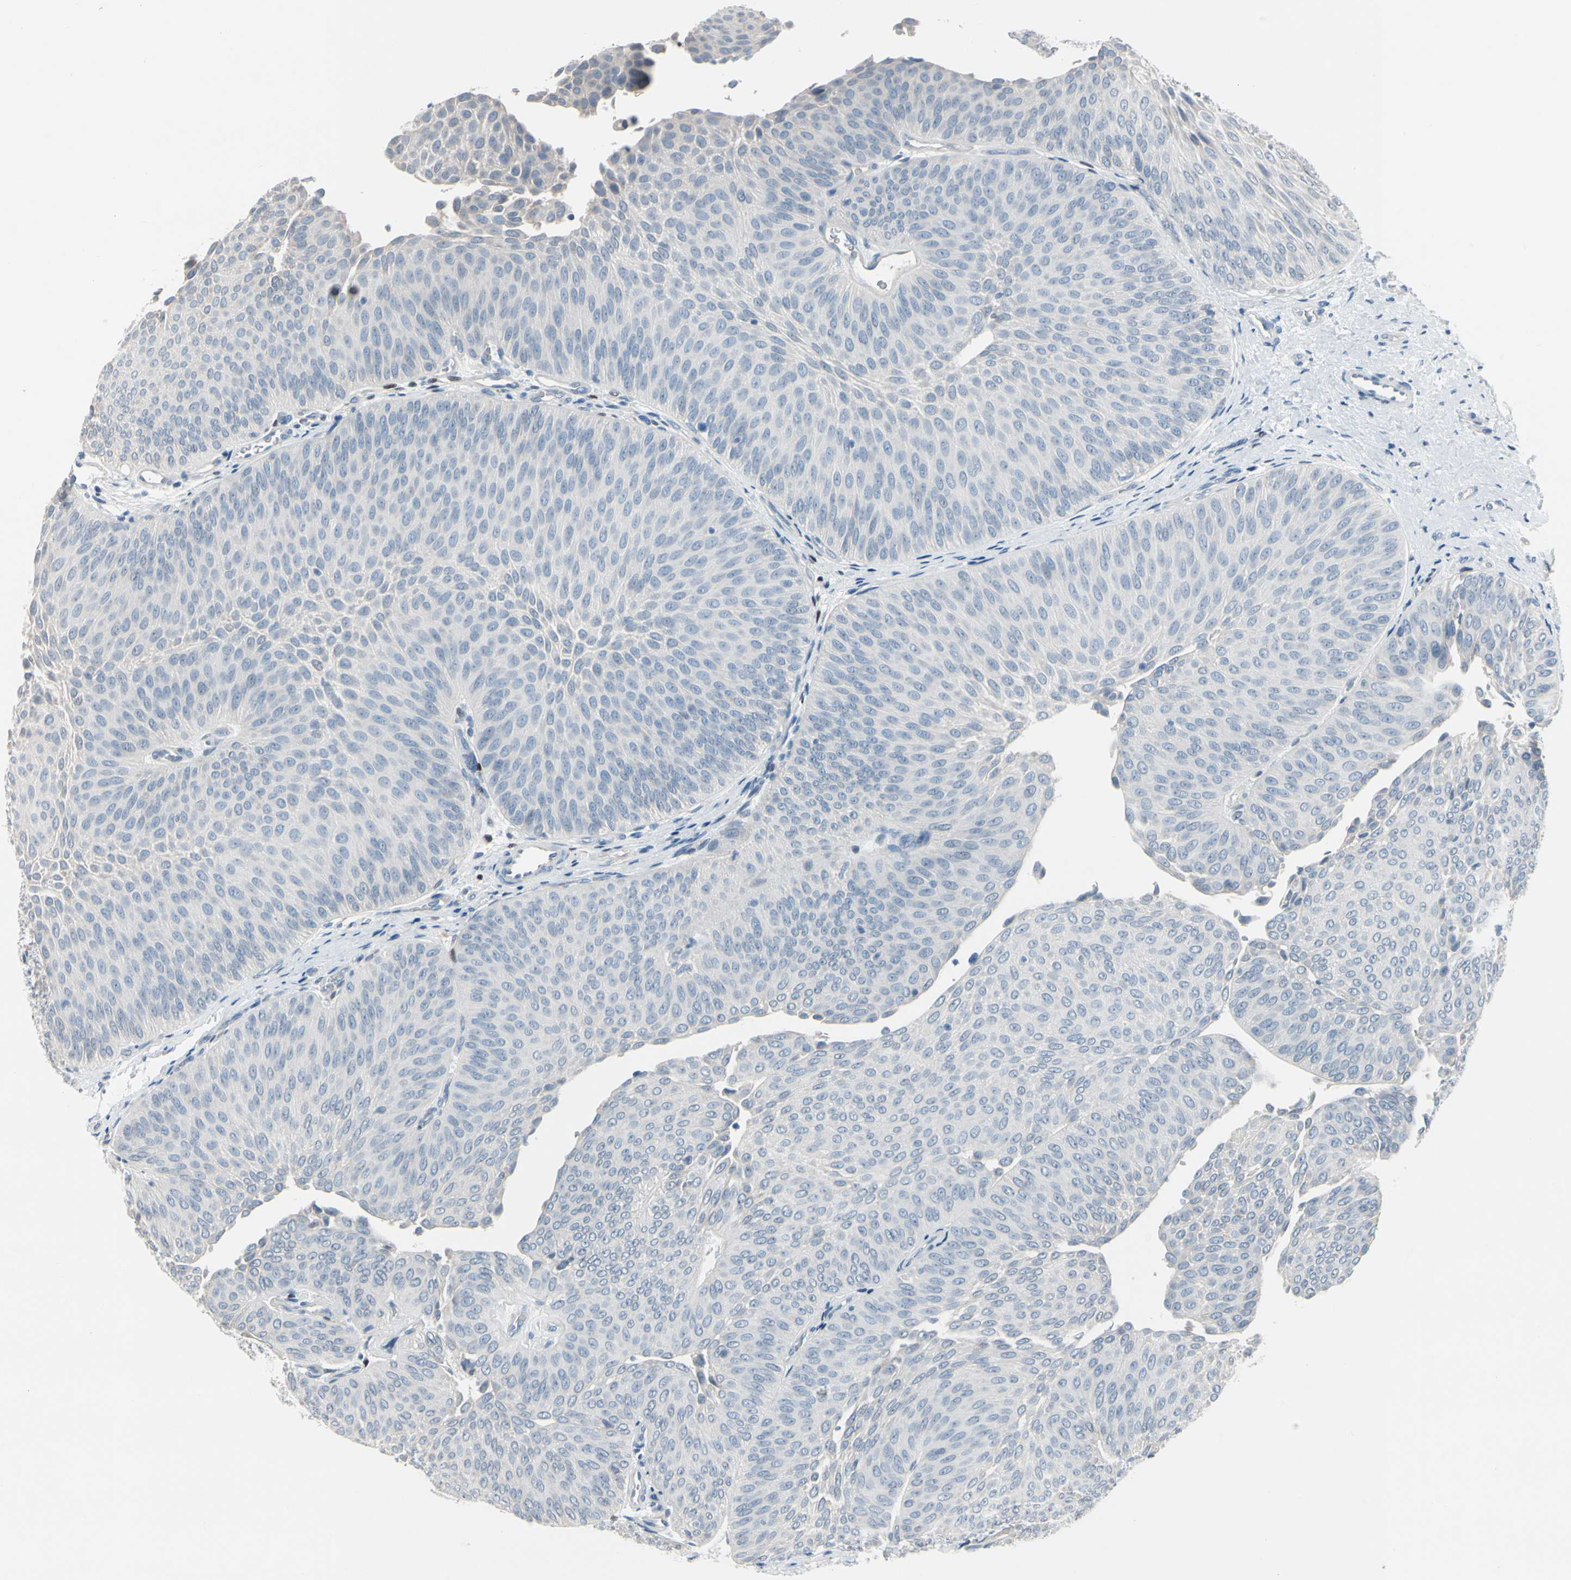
{"staining": {"intensity": "negative", "quantity": "none", "location": "none"}, "tissue": "urothelial cancer", "cell_type": "Tumor cells", "image_type": "cancer", "snomed": [{"axis": "morphology", "description": "Urothelial carcinoma, Low grade"}, {"axis": "topography", "description": "Urinary bladder"}], "caption": "Tumor cells are negative for protein expression in human urothelial carcinoma (low-grade).", "gene": "PGR", "patient": {"sex": "female", "age": 60}}